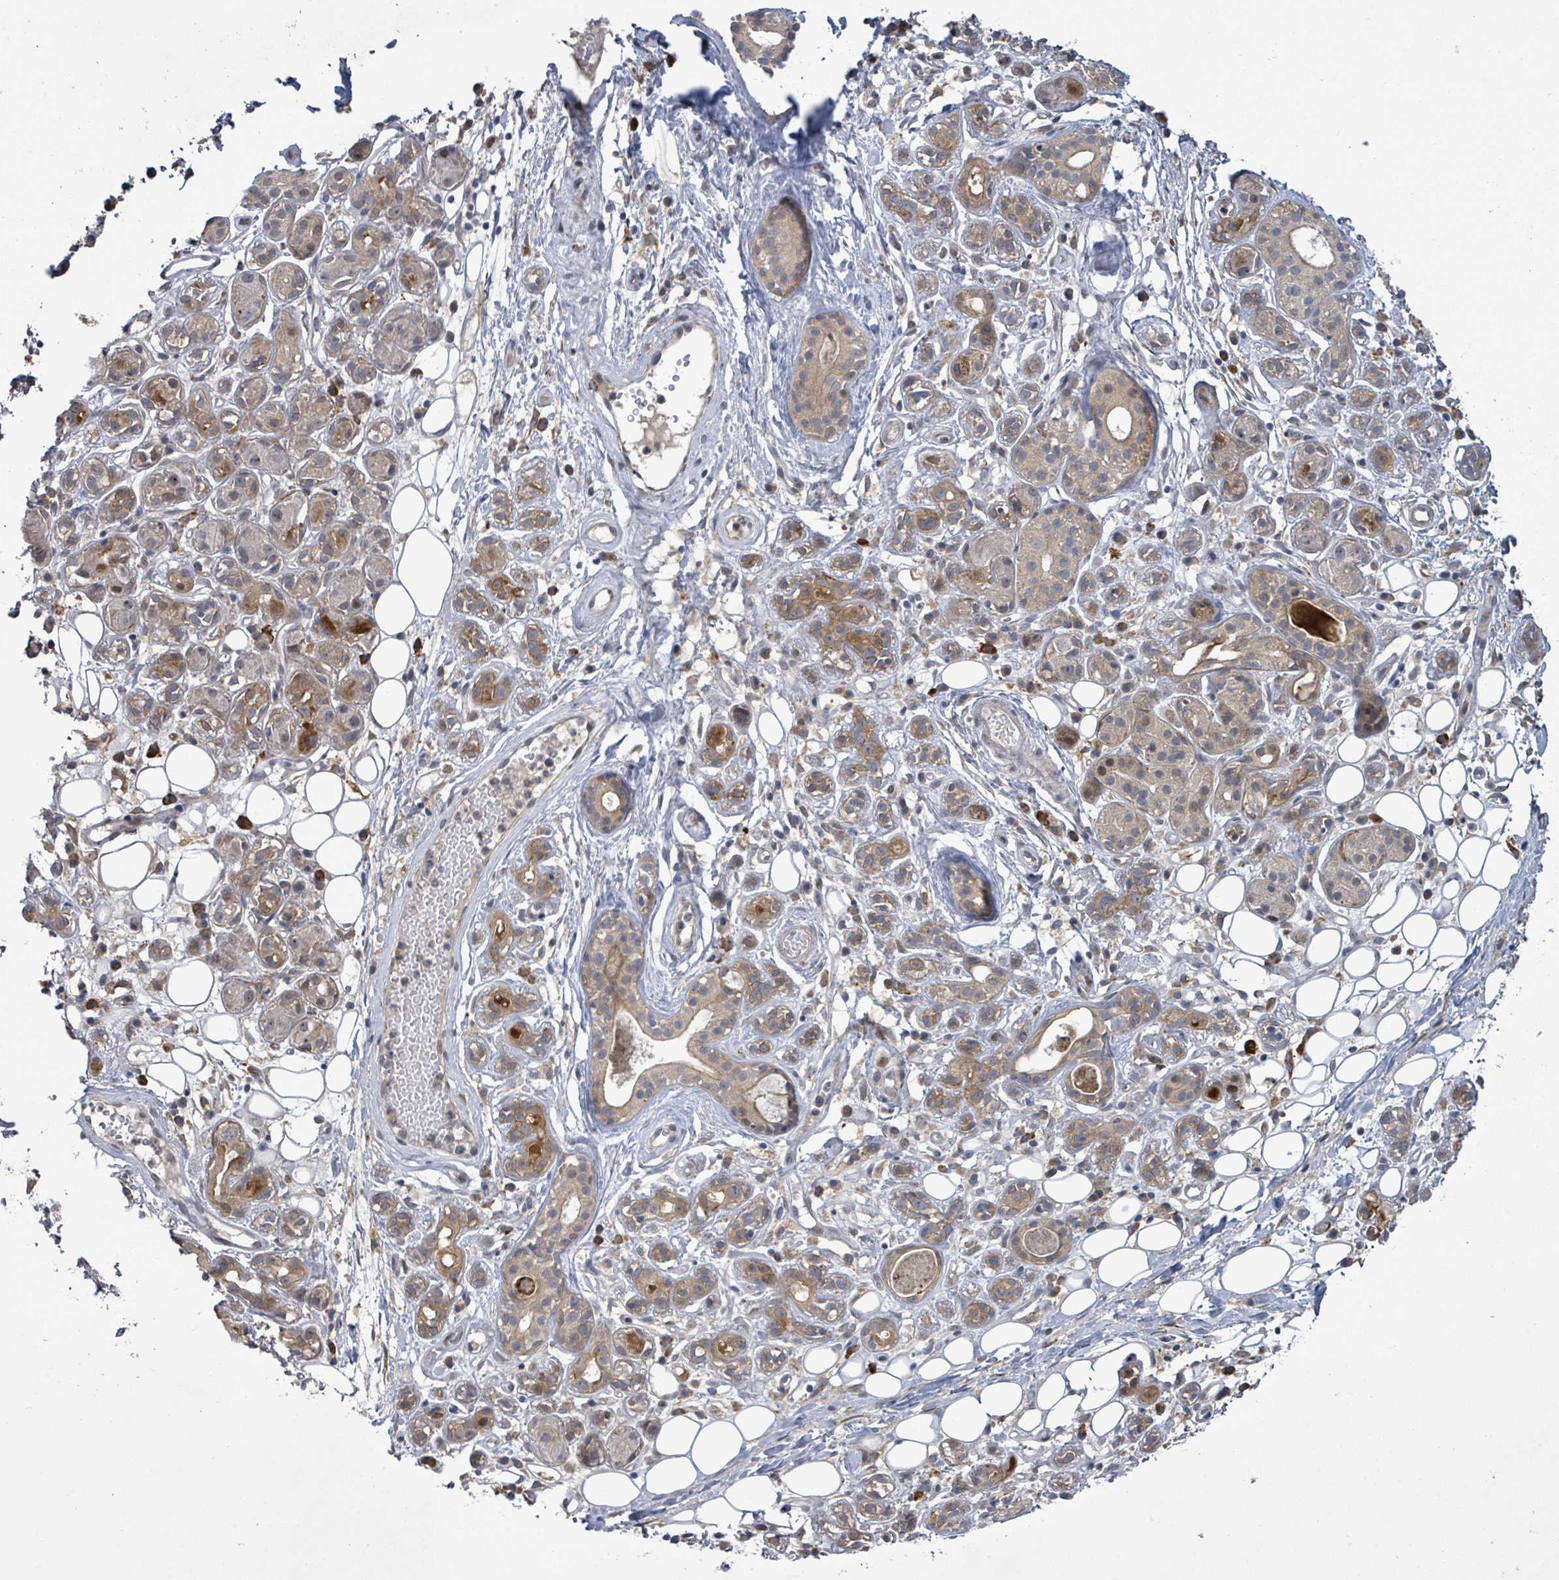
{"staining": {"intensity": "moderate", "quantity": "25%-75%", "location": "cytoplasmic/membranous"}, "tissue": "salivary gland", "cell_type": "Glandular cells", "image_type": "normal", "snomed": [{"axis": "morphology", "description": "Normal tissue, NOS"}, {"axis": "topography", "description": "Salivary gland"}], "caption": "IHC of benign salivary gland reveals medium levels of moderate cytoplasmic/membranous positivity in approximately 25%-75% of glandular cells.", "gene": "SLIT3", "patient": {"sex": "male", "age": 54}}